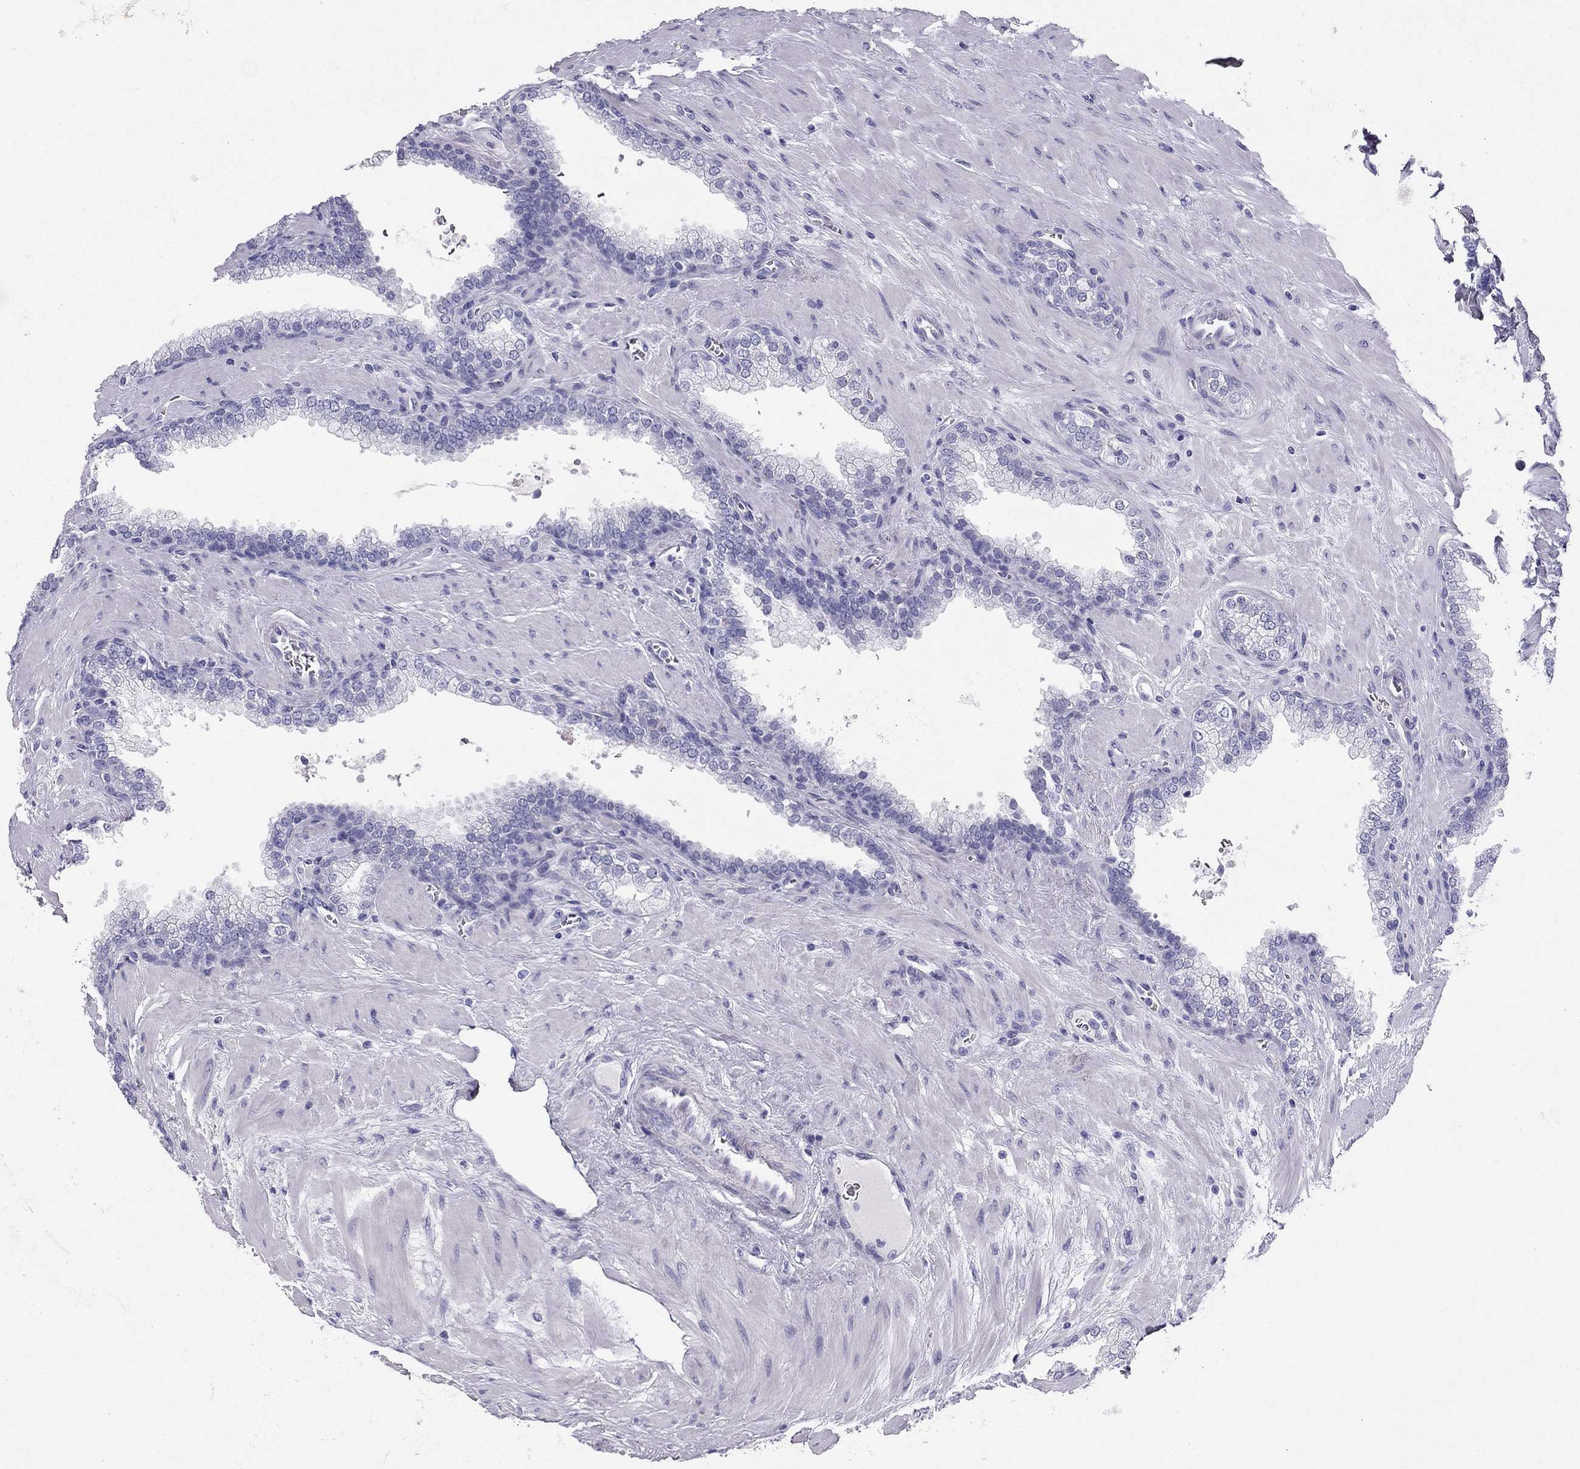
{"staining": {"intensity": "negative", "quantity": "none", "location": "none"}, "tissue": "prostate cancer", "cell_type": "Tumor cells", "image_type": "cancer", "snomed": [{"axis": "morphology", "description": "Adenocarcinoma, NOS"}, {"axis": "topography", "description": "Prostate"}], "caption": "An image of human prostate cancer is negative for staining in tumor cells.", "gene": "PDE6A", "patient": {"sex": "male", "age": 67}}